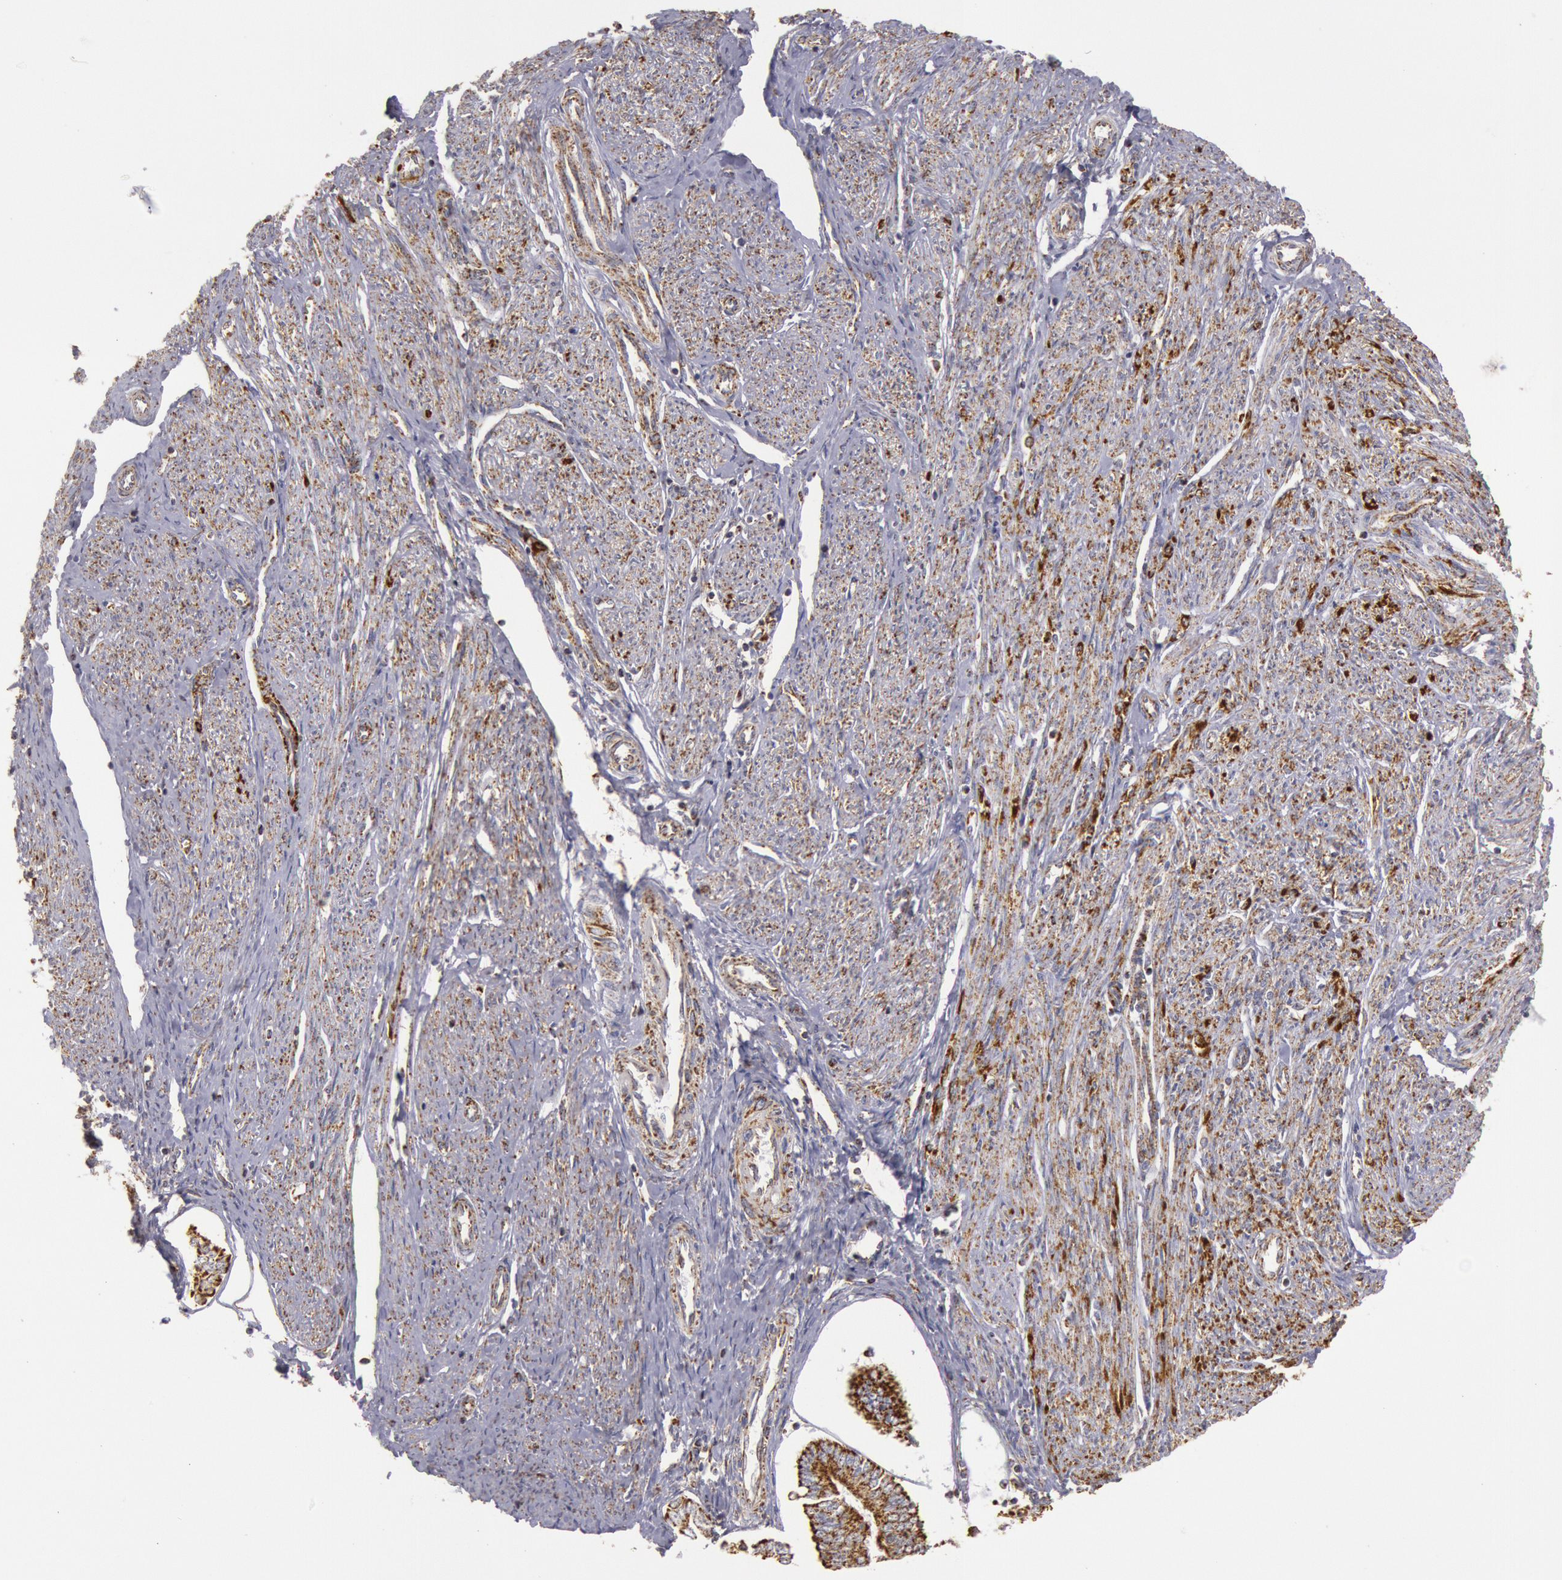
{"staining": {"intensity": "strong", "quantity": ">75%", "location": "cytoplasmic/membranous"}, "tissue": "endometrial cancer", "cell_type": "Tumor cells", "image_type": "cancer", "snomed": [{"axis": "morphology", "description": "Adenocarcinoma, NOS"}, {"axis": "topography", "description": "Endometrium"}], "caption": "Immunohistochemistry histopathology image of human endometrial cancer stained for a protein (brown), which exhibits high levels of strong cytoplasmic/membranous staining in approximately >75% of tumor cells.", "gene": "CYC1", "patient": {"sex": "female", "age": 75}}